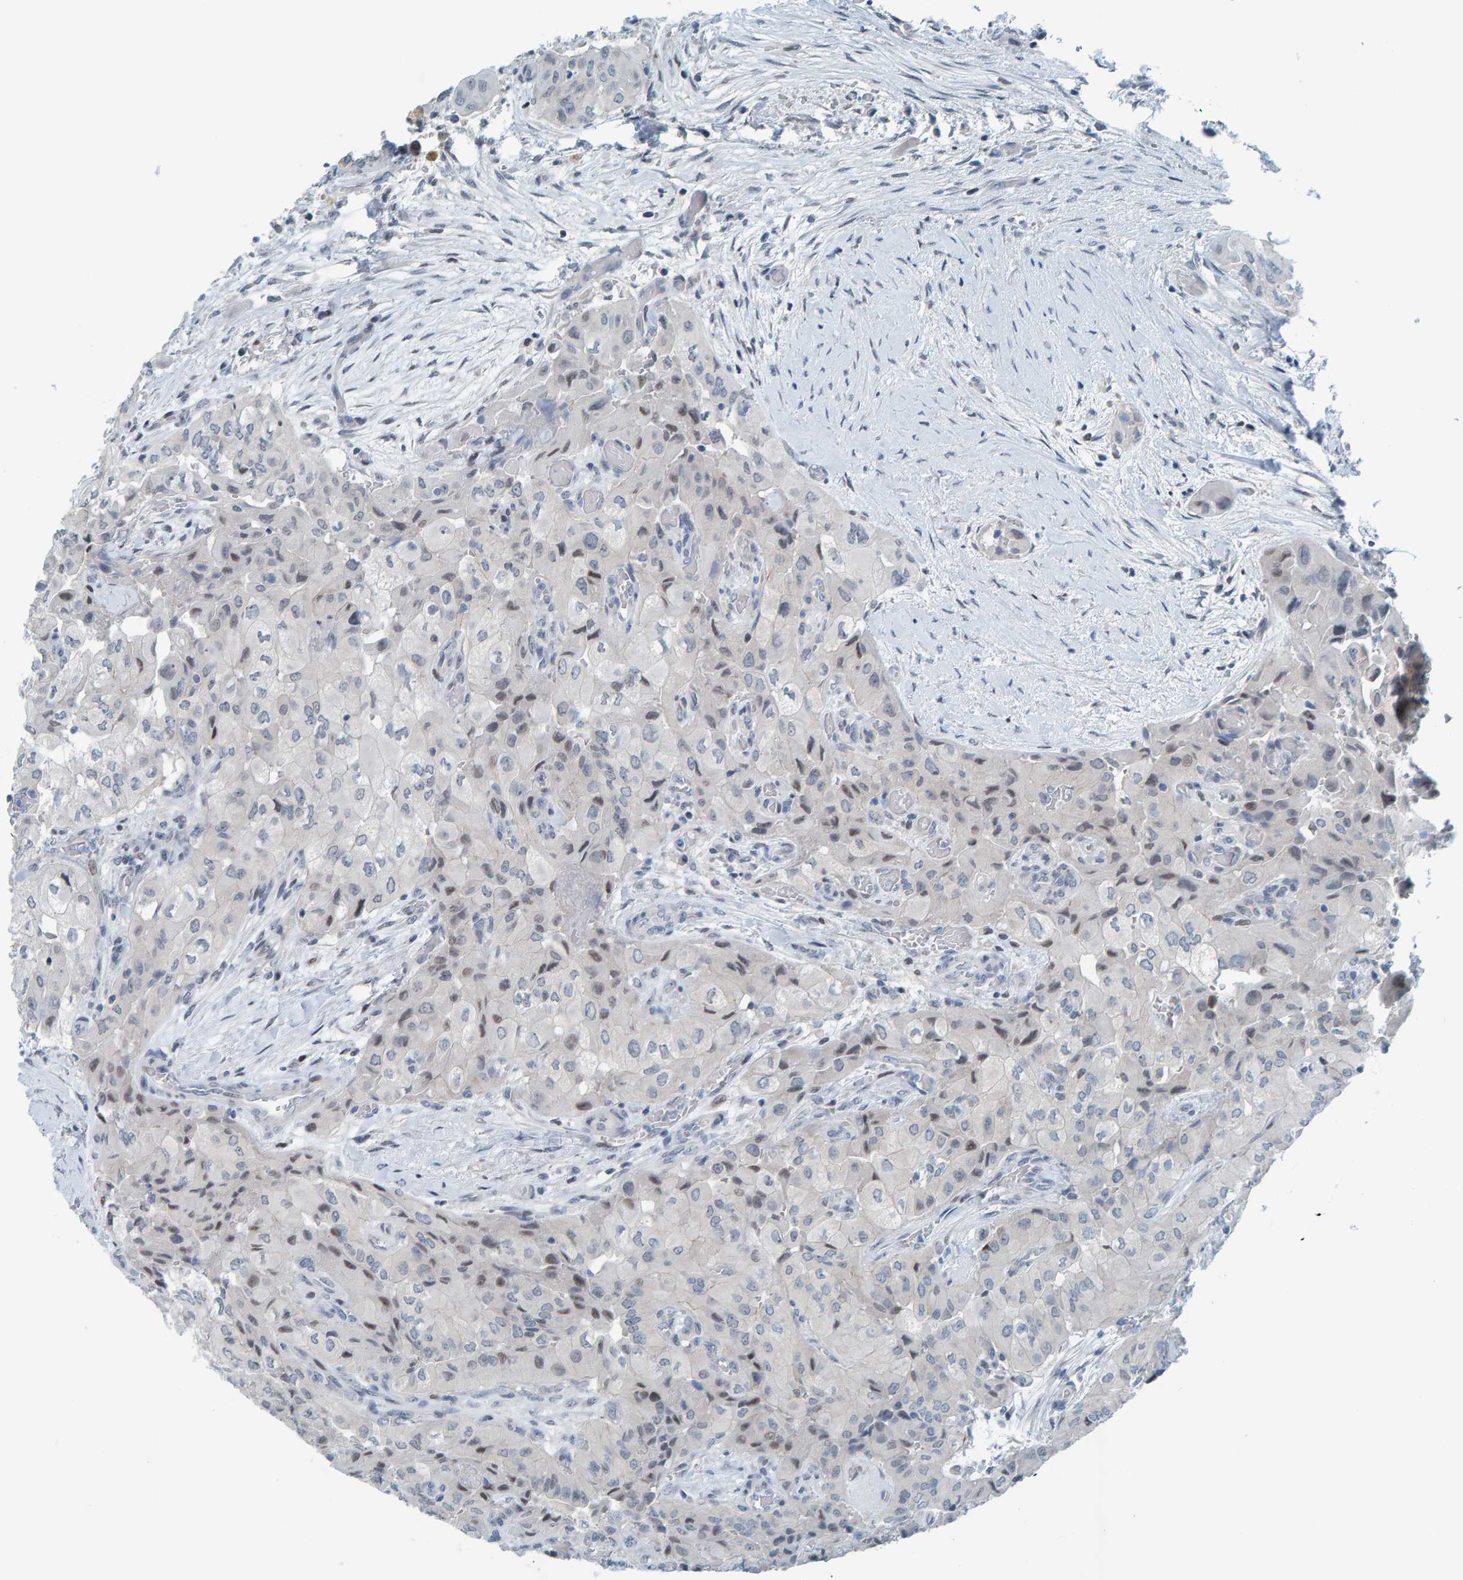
{"staining": {"intensity": "negative", "quantity": "none", "location": "none"}, "tissue": "thyroid cancer", "cell_type": "Tumor cells", "image_type": "cancer", "snomed": [{"axis": "morphology", "description": "Papillary adenocarcinoma, NOS"}, {"axis": "topography", "description": "Thyroid gland"}], "caption": "Immunohistochemistry histopathology image of thyroid cancer (papillary adenocarcinoma) stained for a protein (brown), which demonstrates no positivity in tumor cells. (DAB (3,3'-diaminobenzidine) immunohistochemistry (IHC) with hematoxylin counter stain).", "gene": "CNP", "patient": {"sex": "female", "age": 59}}